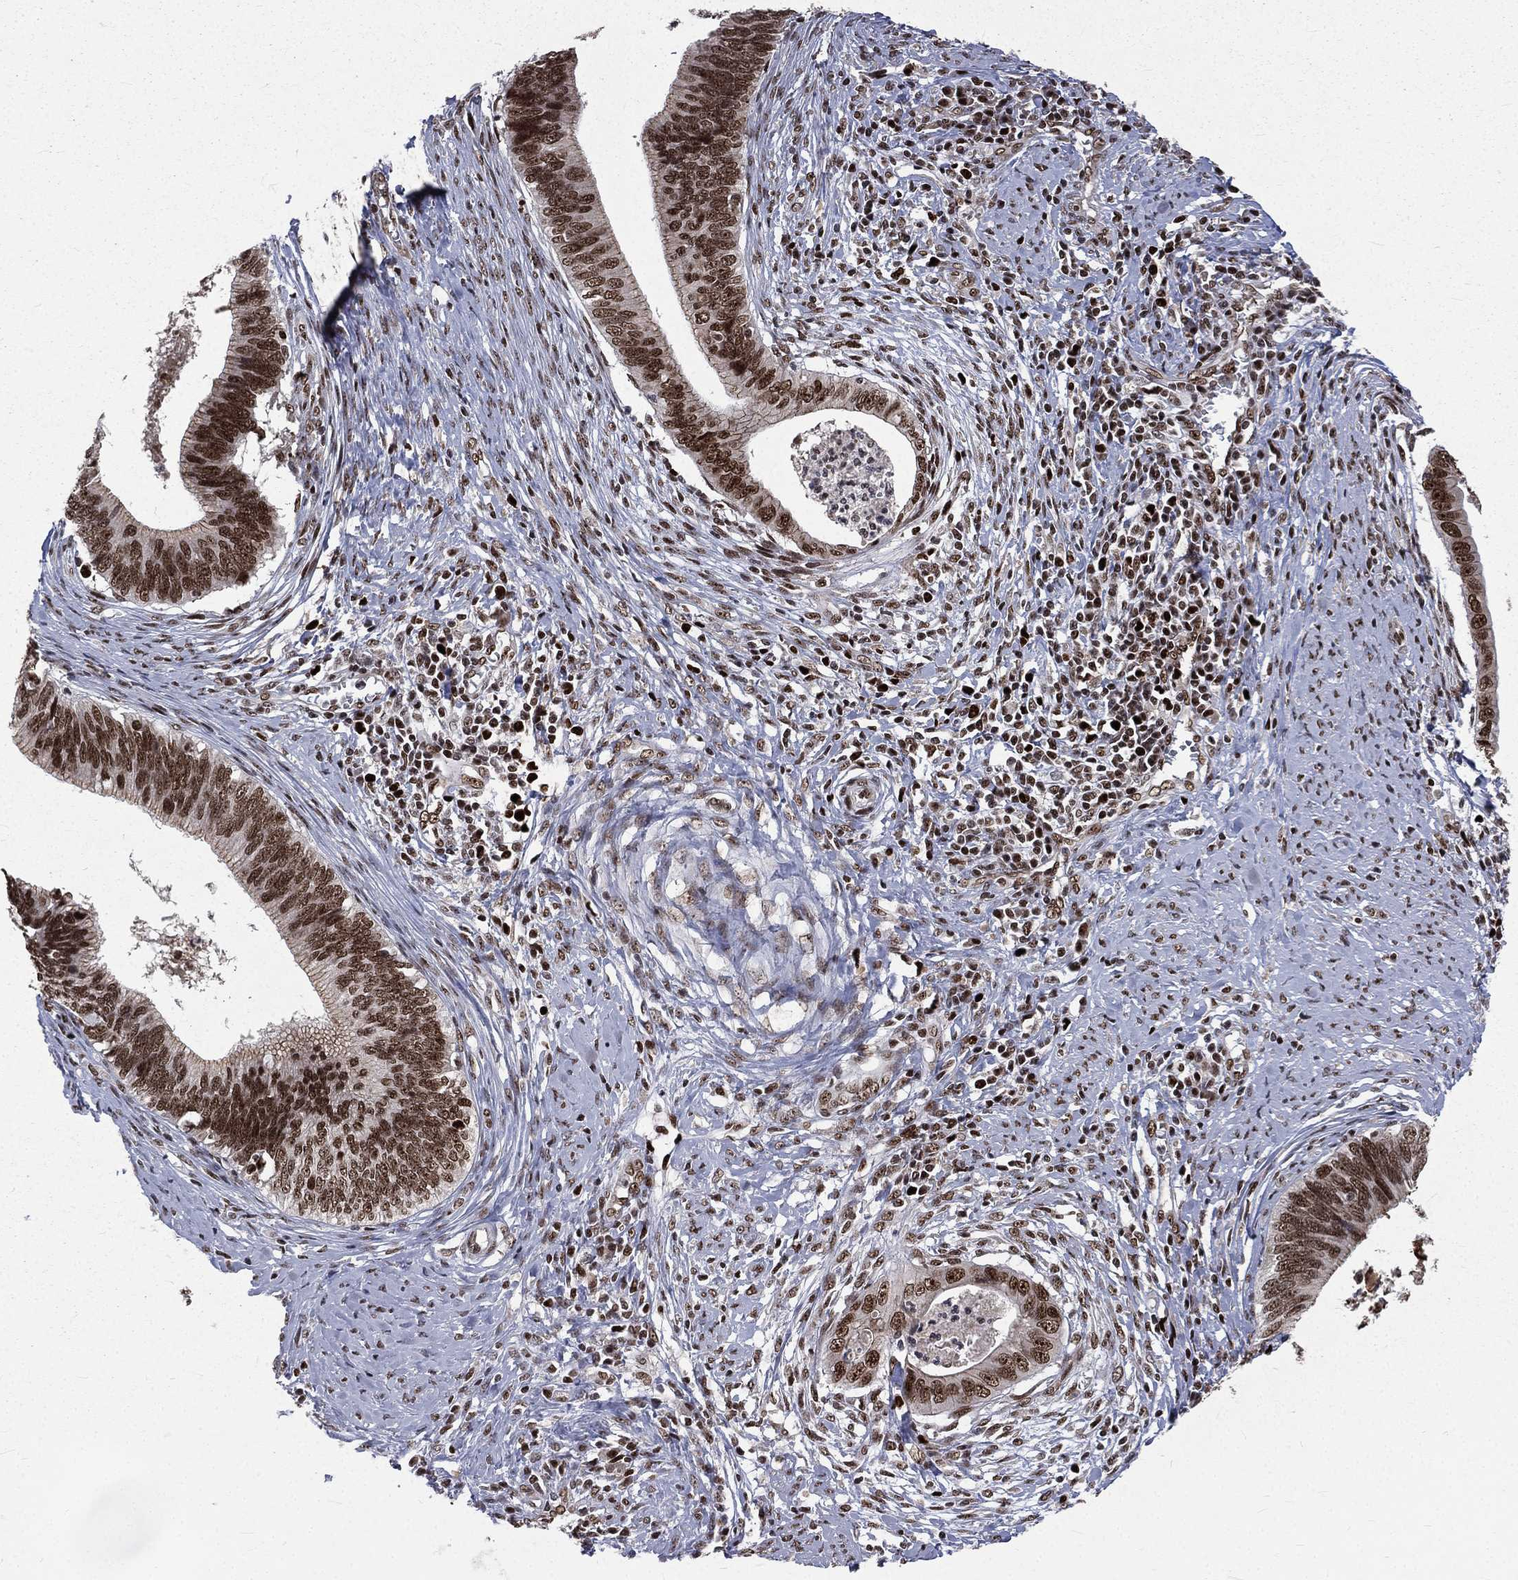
{"staining": {"intensity": "strong", "quantity": ">75%", "location": "nuclear"}, "tissue": "cervical cancer", "cell_type": "Tumor cells", "image_type": "cancer", "snomed": [{"axis": "morphology", "description": "Adenocarcinoma, NOS"}, {"axis": "topography", "description": "Cervix"}], "caption": "This is a photomicrograph of IHC staining of adenocarcinoma (cervical), which shows strong positivity in the nuclear of tumor cells.", "gene": "POLB", "patient": {"sex": "female", "age": 42}}